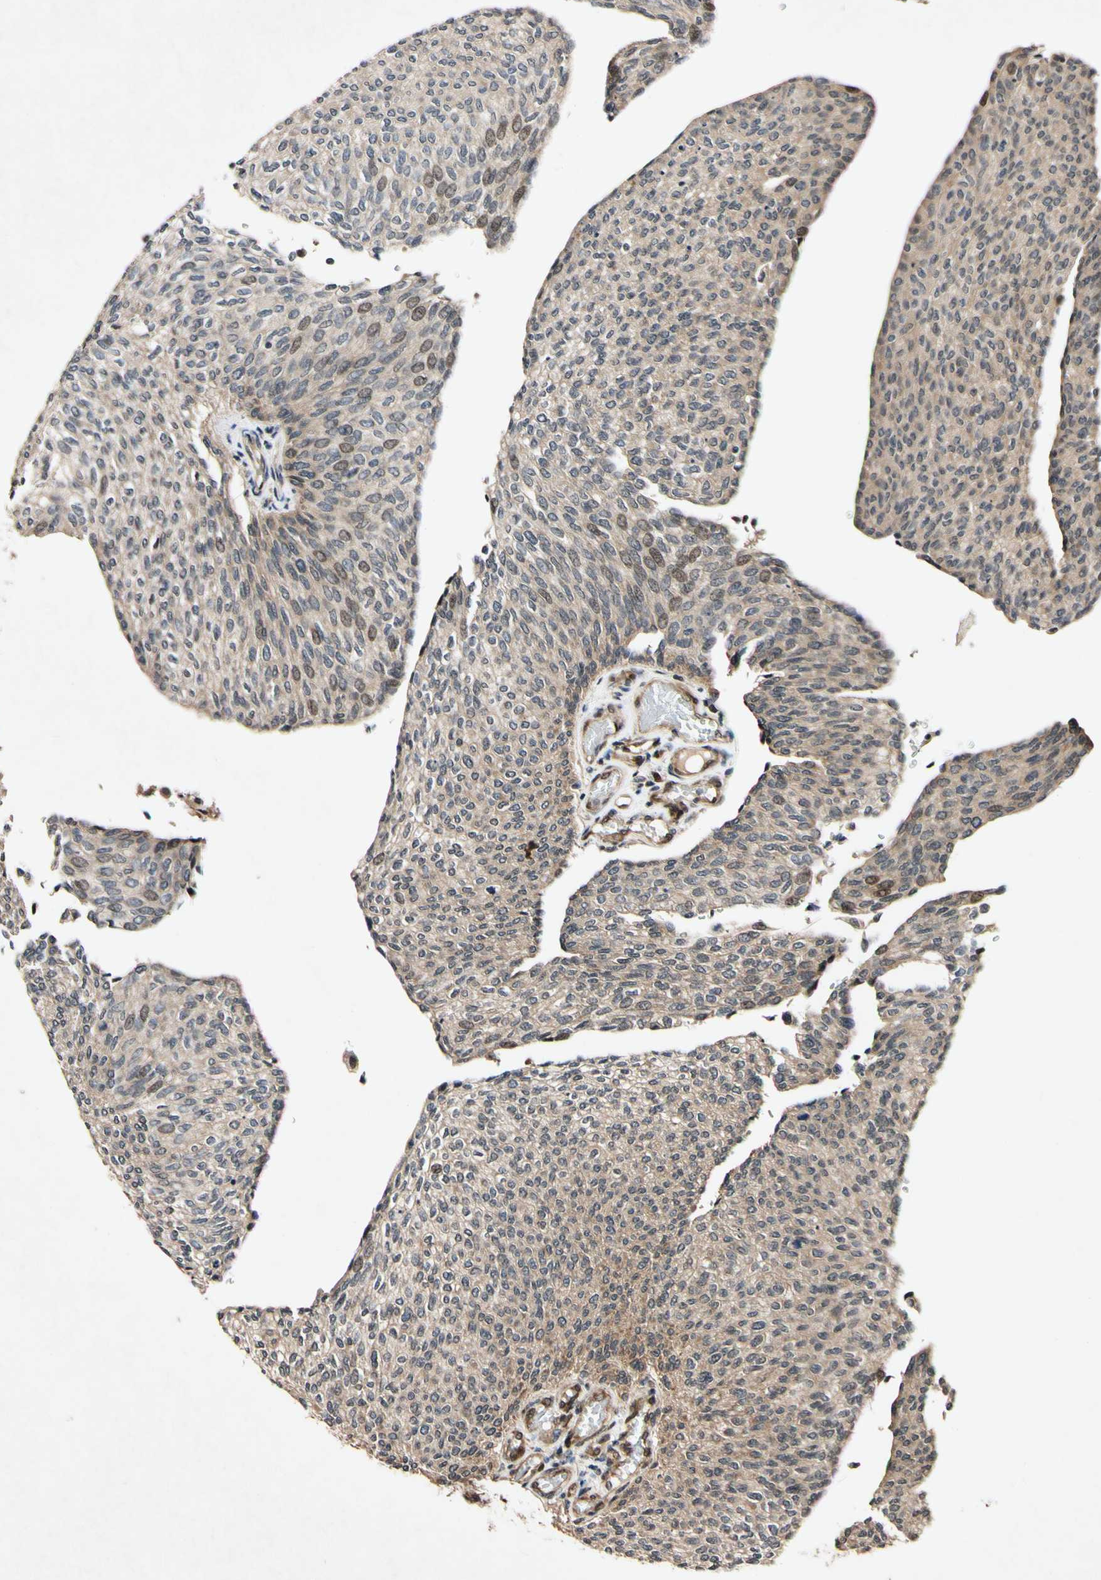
{"staining": {"intensity": "weak", "quantity": ">75%", "location": "cytoplasmic/membranous"}, "tissue": "urothelial cancer", "cell_type": "Tumor cells", "image_type": "cancer", "snomed": [{"axis": "morphology", "description": "Urothelial carcinoma, Low grade"}, {"axis": "topography", "description": "Urinary bladder"}], "caption": "Protein expression analysis of human urothelial cancer reveals weak cytoplasmic/membranous staining in about >75% of tumor cells.", "gene": "CSNK1E", "patient": {"sex": "female", "age": 79}}